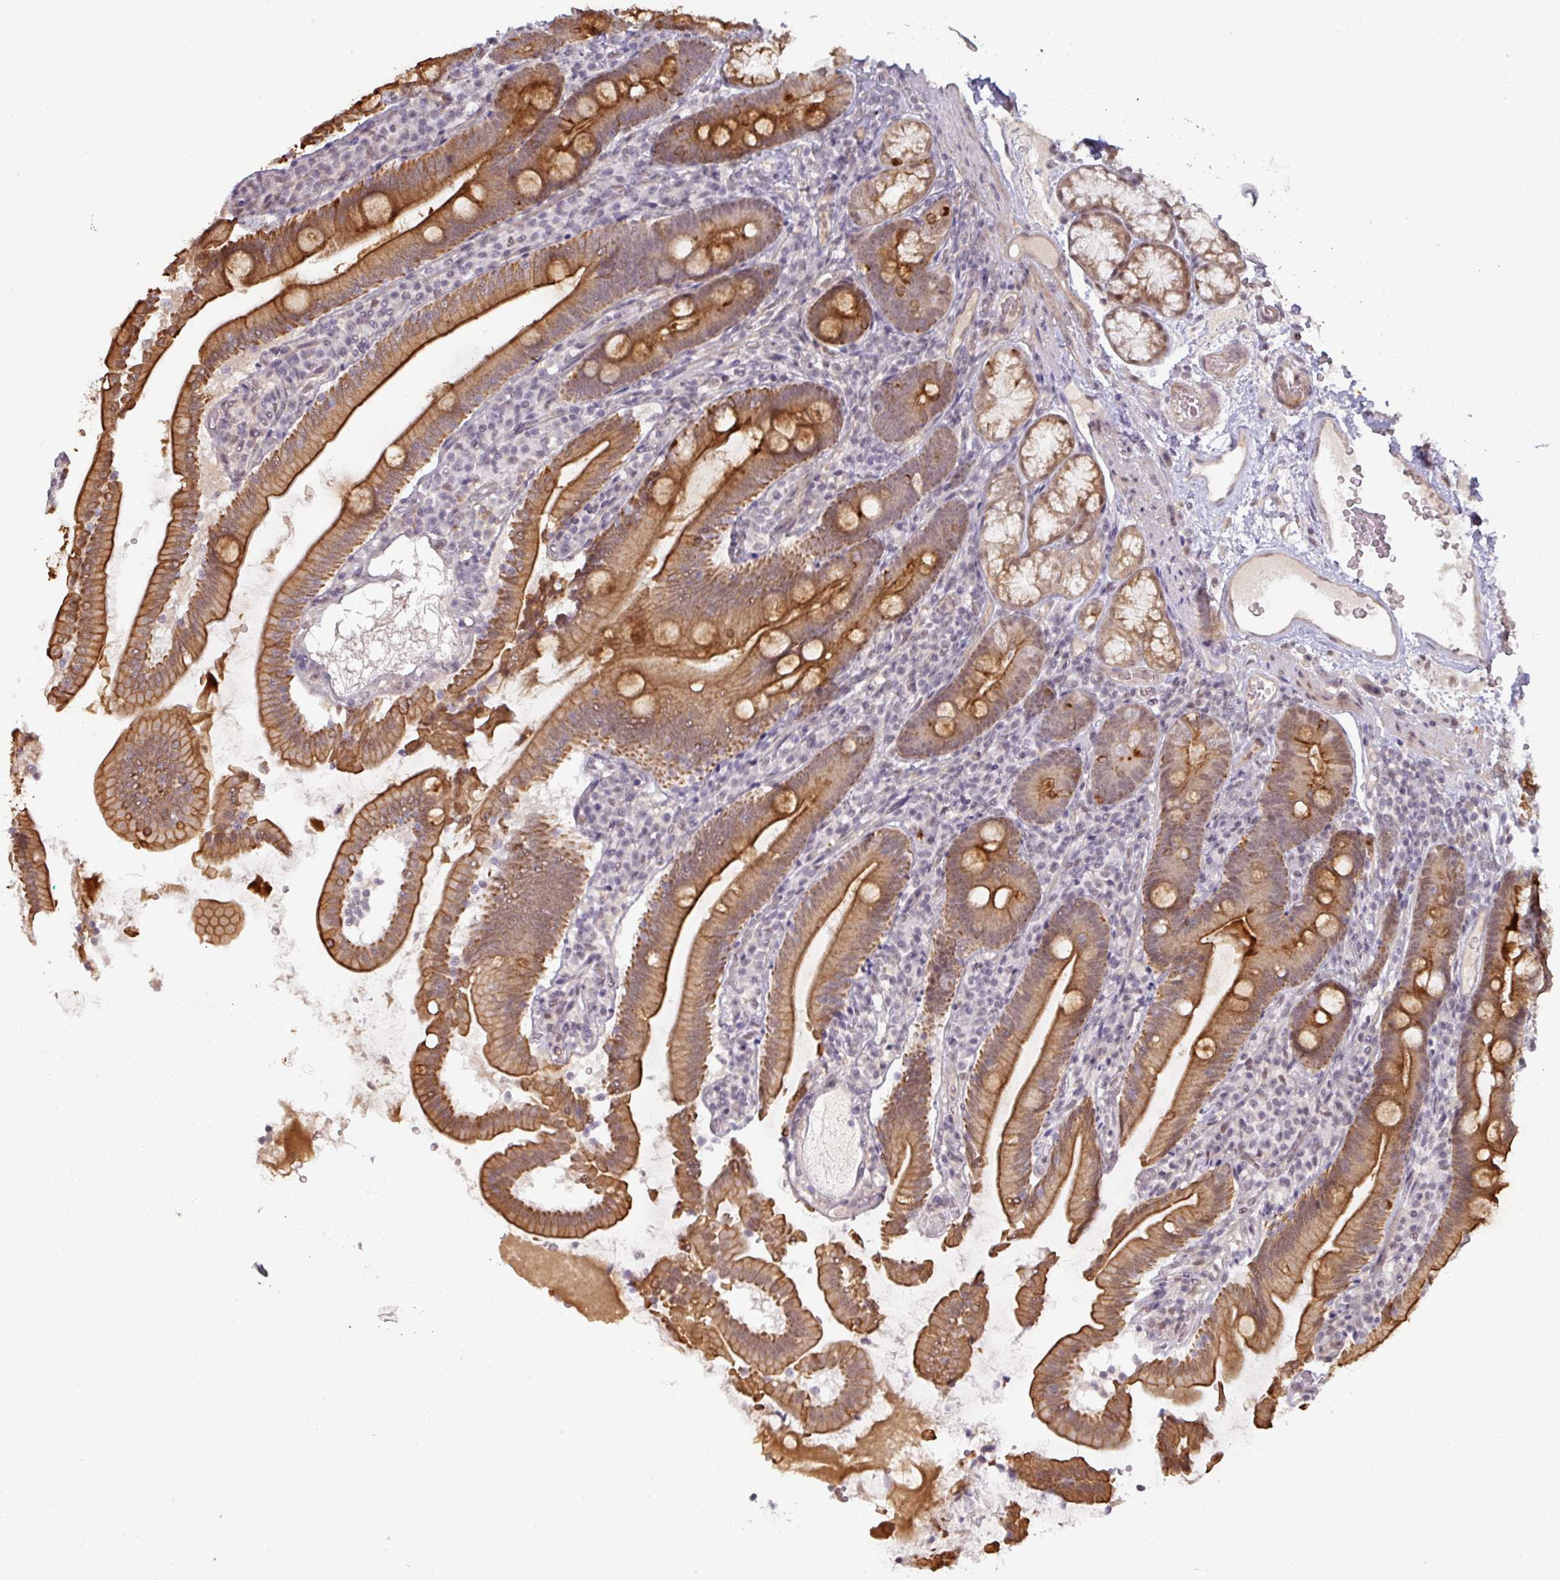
{"staining": {"intensity": "strong", "quantity": "25%-75%", "location": "cytoplasmic/membranous"}, "tissue": "duodenum", "cell_type": "Glandular cells", "image_type": "normal", "snomed": [{"axis": "morphology", "description": "Normal tissue, NOS"}, {"axis": "topography", "description": "Duodenum"}], "caption": "IHC (DAB) staining of normal duodenum demonstrates strong cytoplasmic/membranous protein positivity in about 25%-75% of glandular cells. (Brightfield microscopy of DAB IHC at high magnification).", "gene": "GTF2H3", "patient": {"sex": "female", "age": 67}}